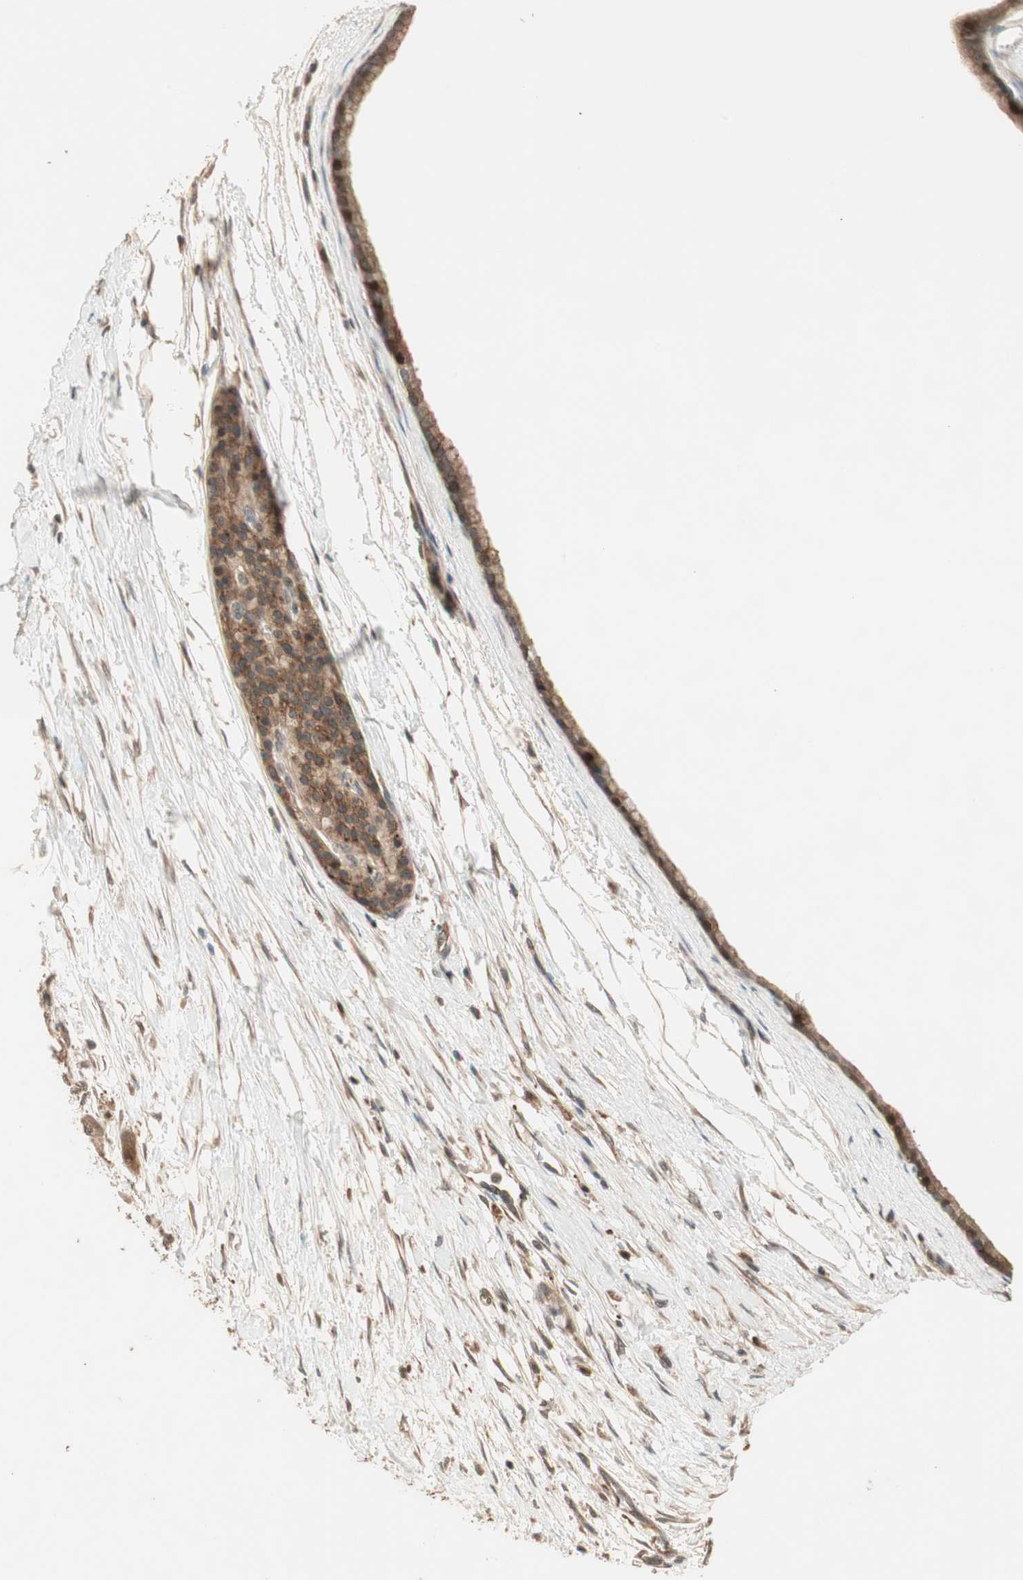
{"staining": {"intensity": "moderate", "quantity": ">75%", "location": "cytoplasmic/membranous"}, "tissue": "pancreatic cancer", "cell_type": "Tumor cells", "image_type": "cancer", "snomed": [{"axis": "morphology", "description": "Adenocarcinoma, NOS"}, {"axis": "topography", "description": "Pancreas"}], "caption": "Immunohistochemistry (IHC) histopathology image of neoplastic tissue: human adenocarcinoma (pancreatic) stained using immunohistochemistry (IHC) reveals medium levels of moderate protein expression localized specifically in the cytoplasmic/membranous of tumor cells, appearing as a cytoplasmic/membranous brown color.", "gene": "CNOT4", "patient": {"sex": "female", "age": 77}}